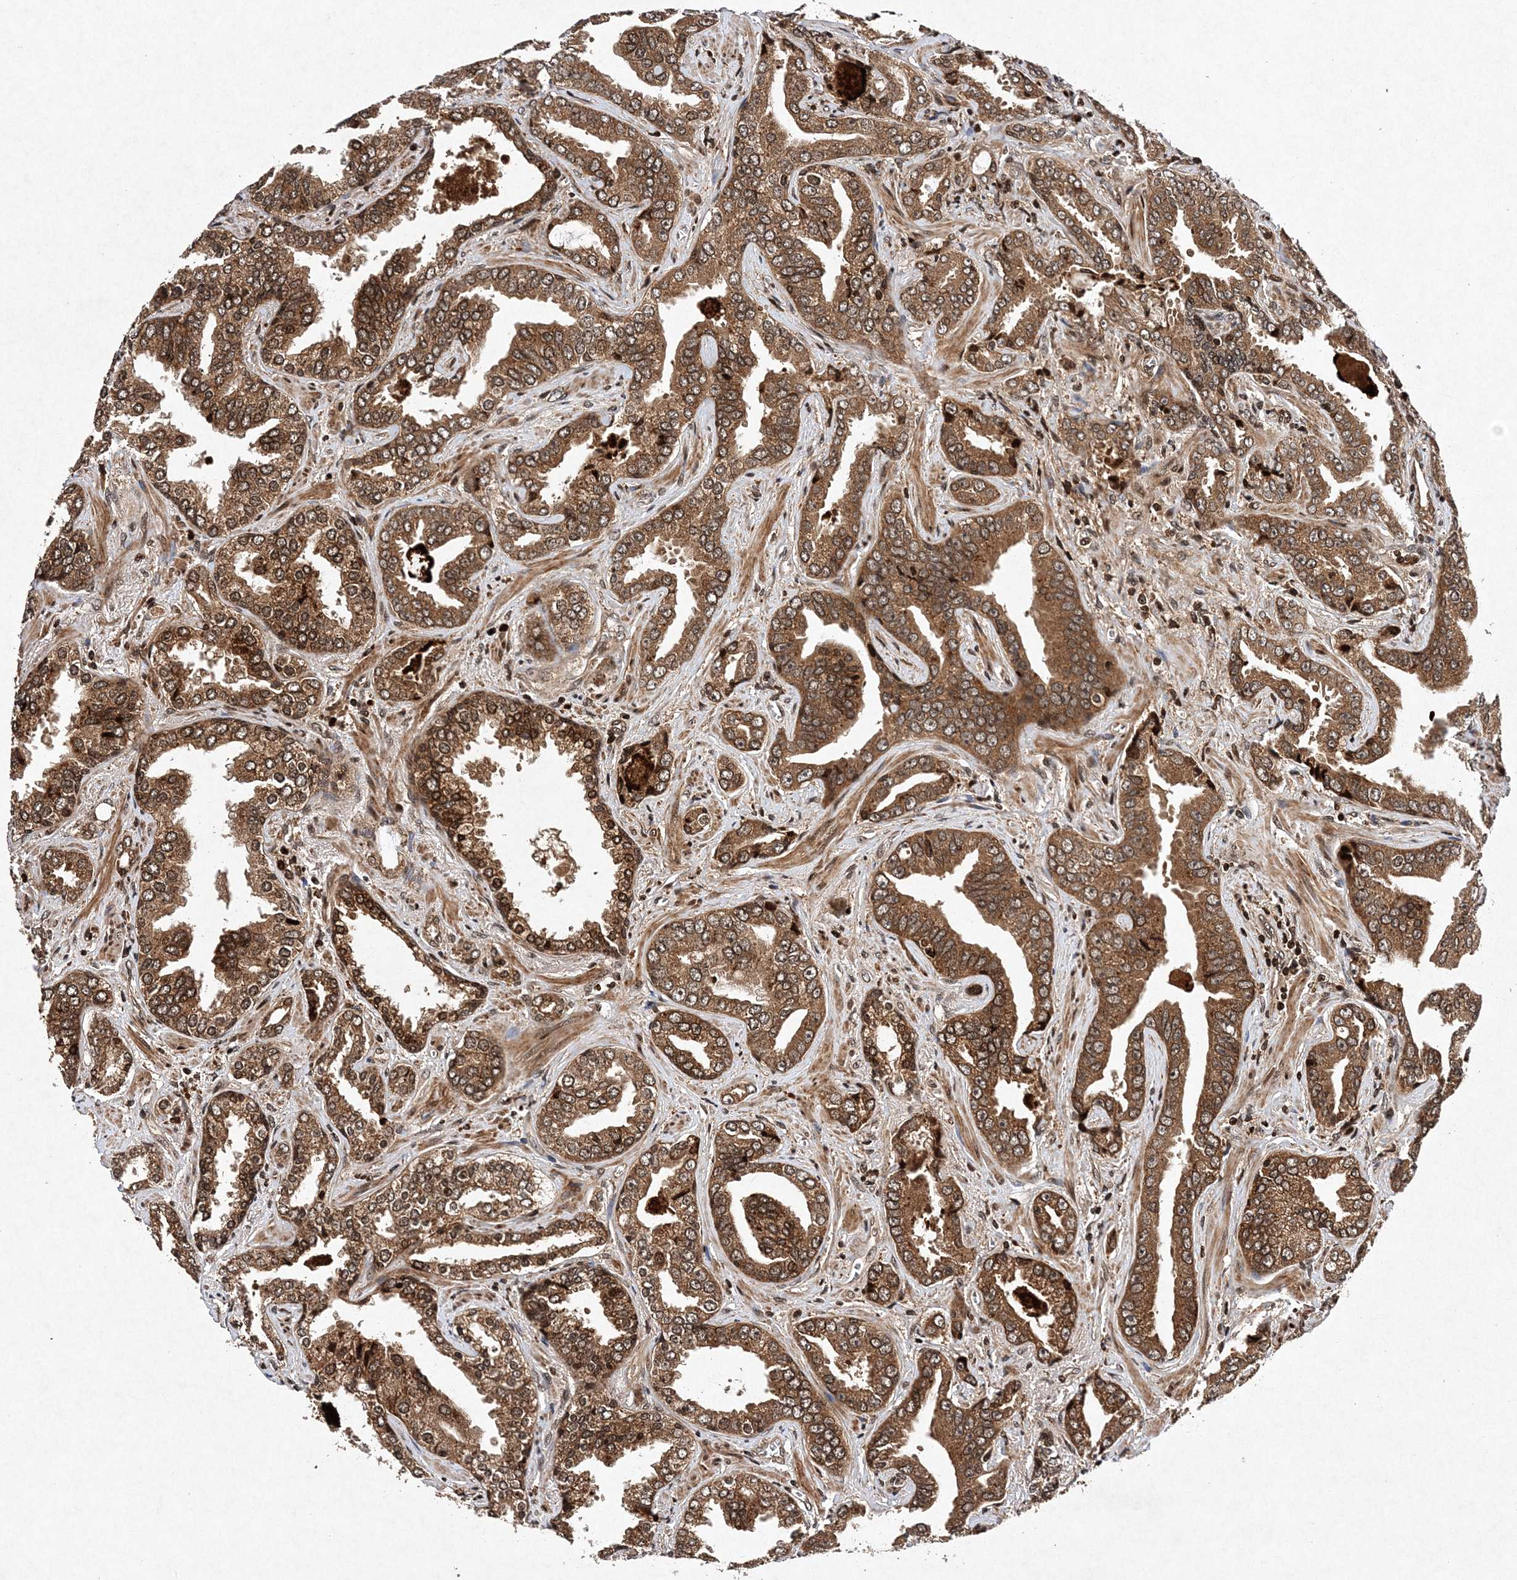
{"staining": {"intensity": "strong", "quantity": ">75%", "location": "cytoplasmic/membranous"}, "tissue": "prostate cancer", "cell_type": "Tumor cells", "image_type": "cancer", "snomed": [{"axis": "morphology", "description": "Adenocarcinoma, Low grade"}, {"axis": "topography", "description": "Prostate"}], "caption": "IHC photomicrograph of human low-grade adenocarcinoma (prostate) stained for a protein (brown), which reveals high levels of strong cytoplasmic/membranous staining in approximately >75% of tumor cells.", "gene": "PROSER1", "patient": {"sex": "male", "age": 60}}